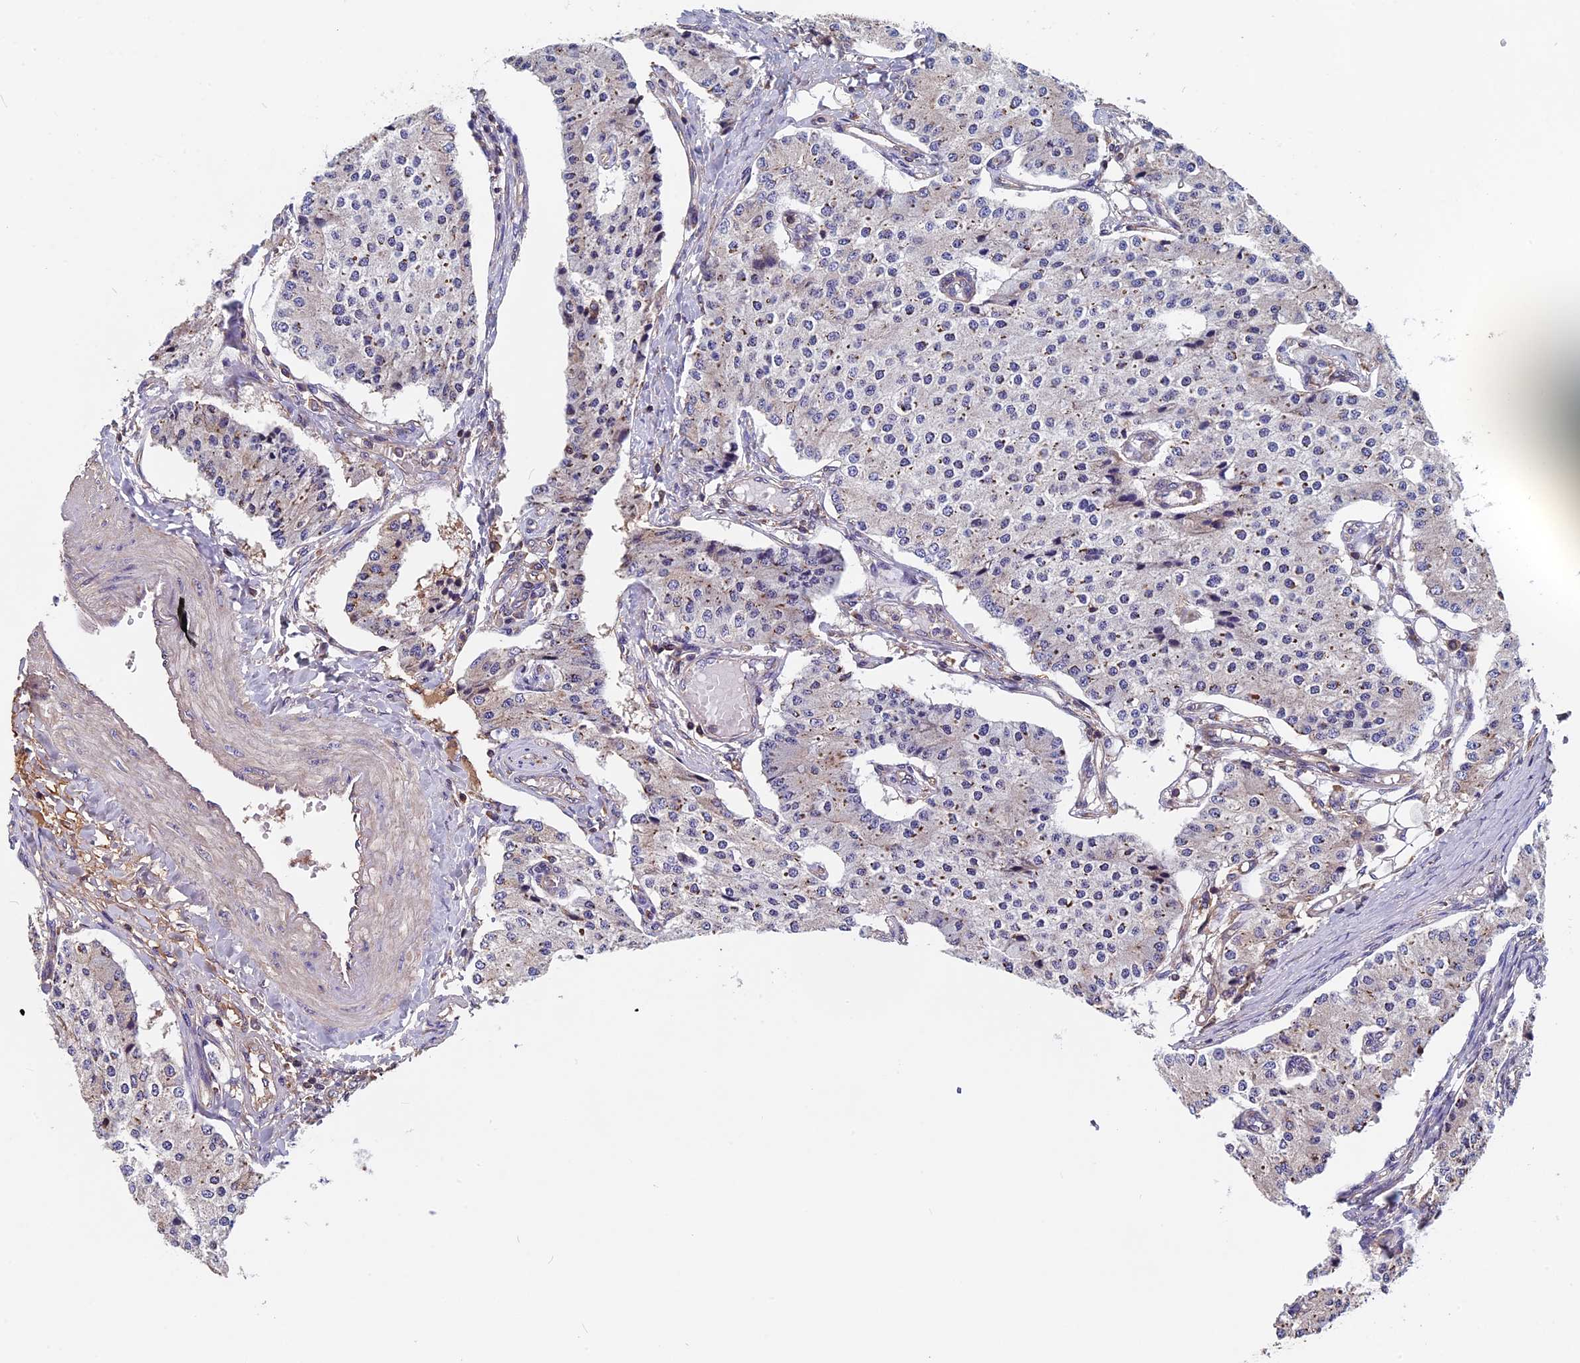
{"staining": {"intensity": "weak", "quantity": "<25%", "location": "cytoplasmic/membranous"}, "tissue": "carcinoid", "cell_type": "Tumor cells", "image_type": "cancer", "snomed": [{"axis": "morphology", "description": "Carcinoid, malignant, NOS"}, {"axis": "topography", "description": "Colon"}], "caption": "Micrograph shows no significant protein positivity in tumor cells of carcinoid.", "gene": "CCDC153", "patient": {"sex": "female", "age": 52}}